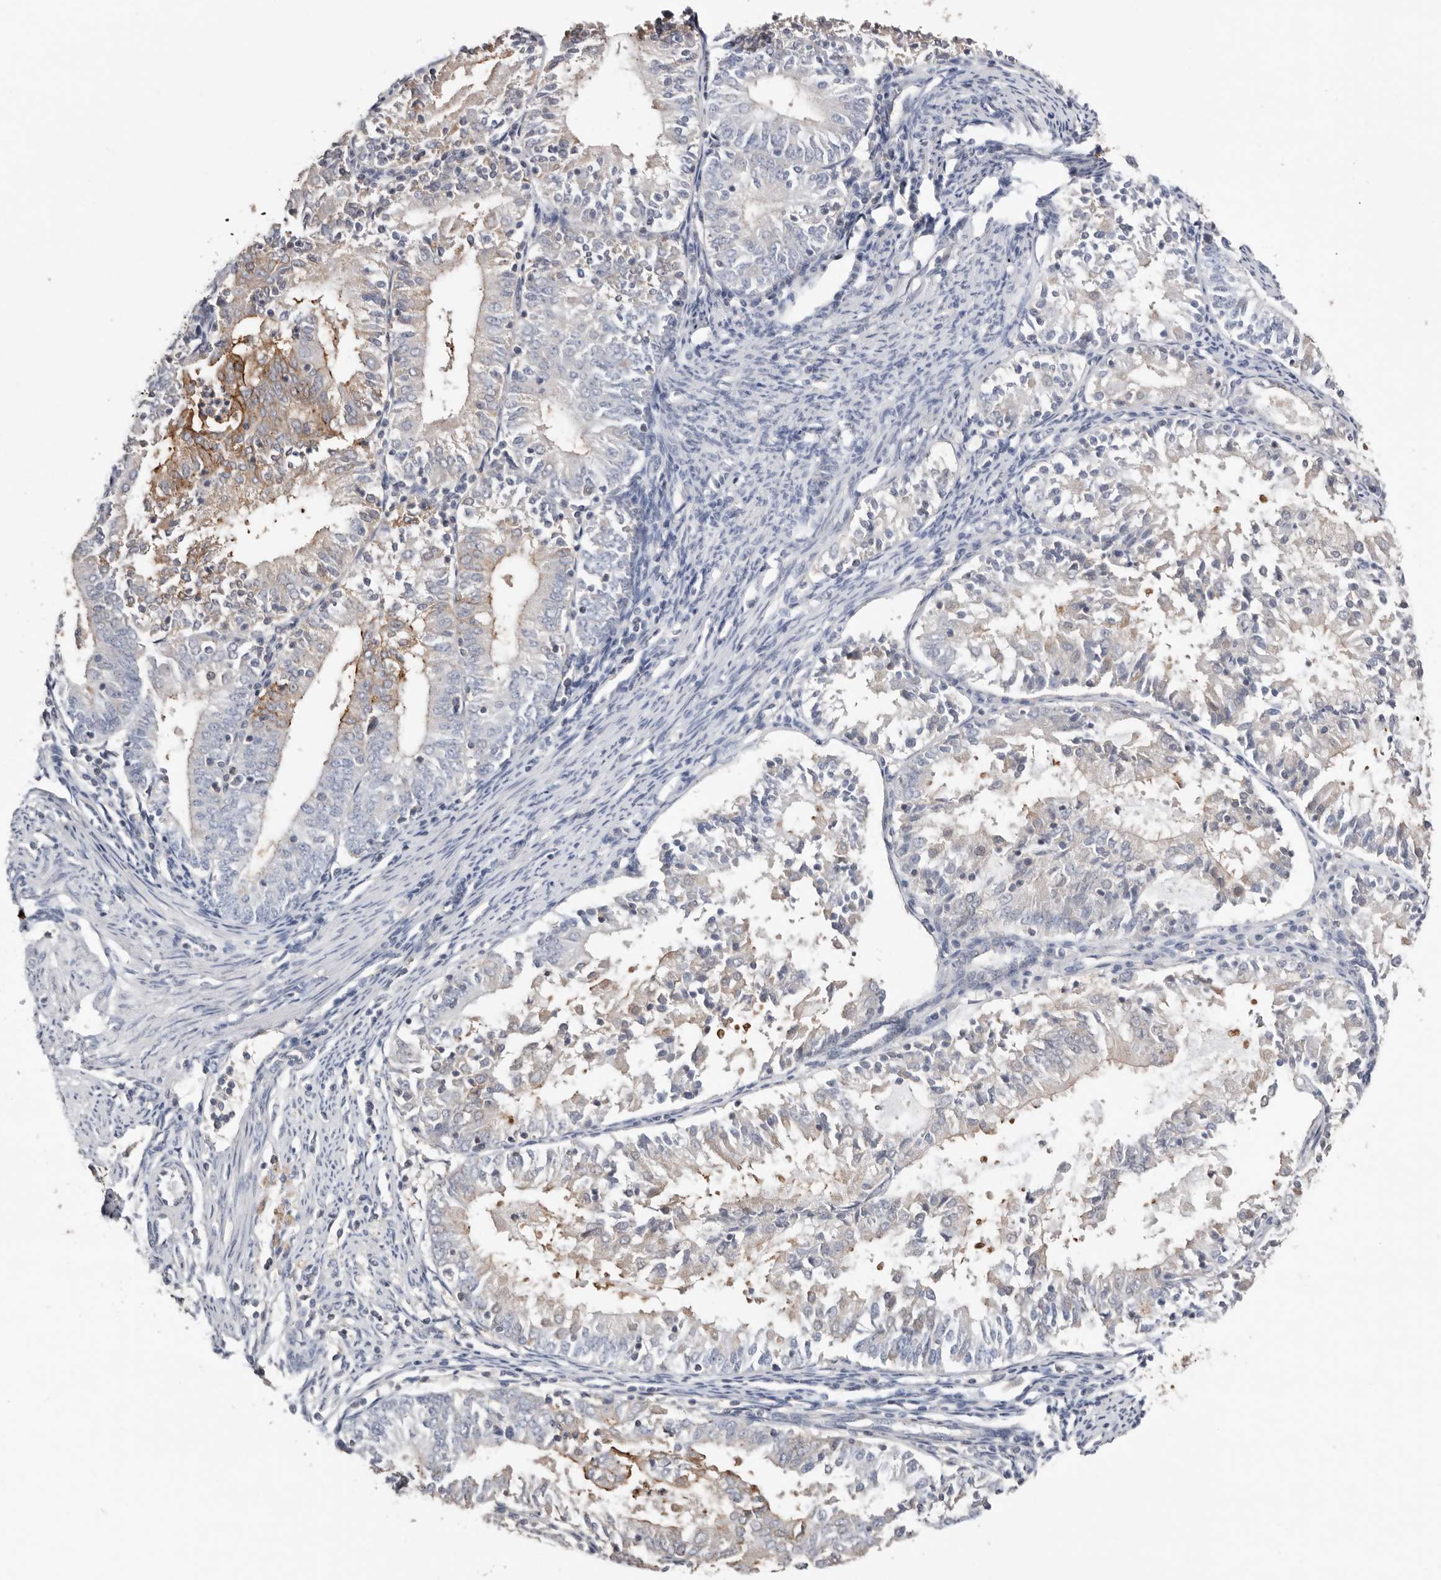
{"staining": {"intensity": "moderate", "quantity": "<25%", "location": "cytoplasmic/membranous"}, "tissue": "endometrial cancer", "cell_type": "Tumor cells", "image_type": "cancer", "snomed": [{"axis": "morphology", "description": "Adenocarcinoma, NOS"}, {"axis": "topography", "description": "Endometrium"}], "caption": "Adenocarcinoma (endometrial) stained with a brown dye reveals moderate cytoplasmic/membranous positive staining in about <25% of tumor cells.", "gene": "S100A14", "patient": {"sex": "female", "age": 57}}